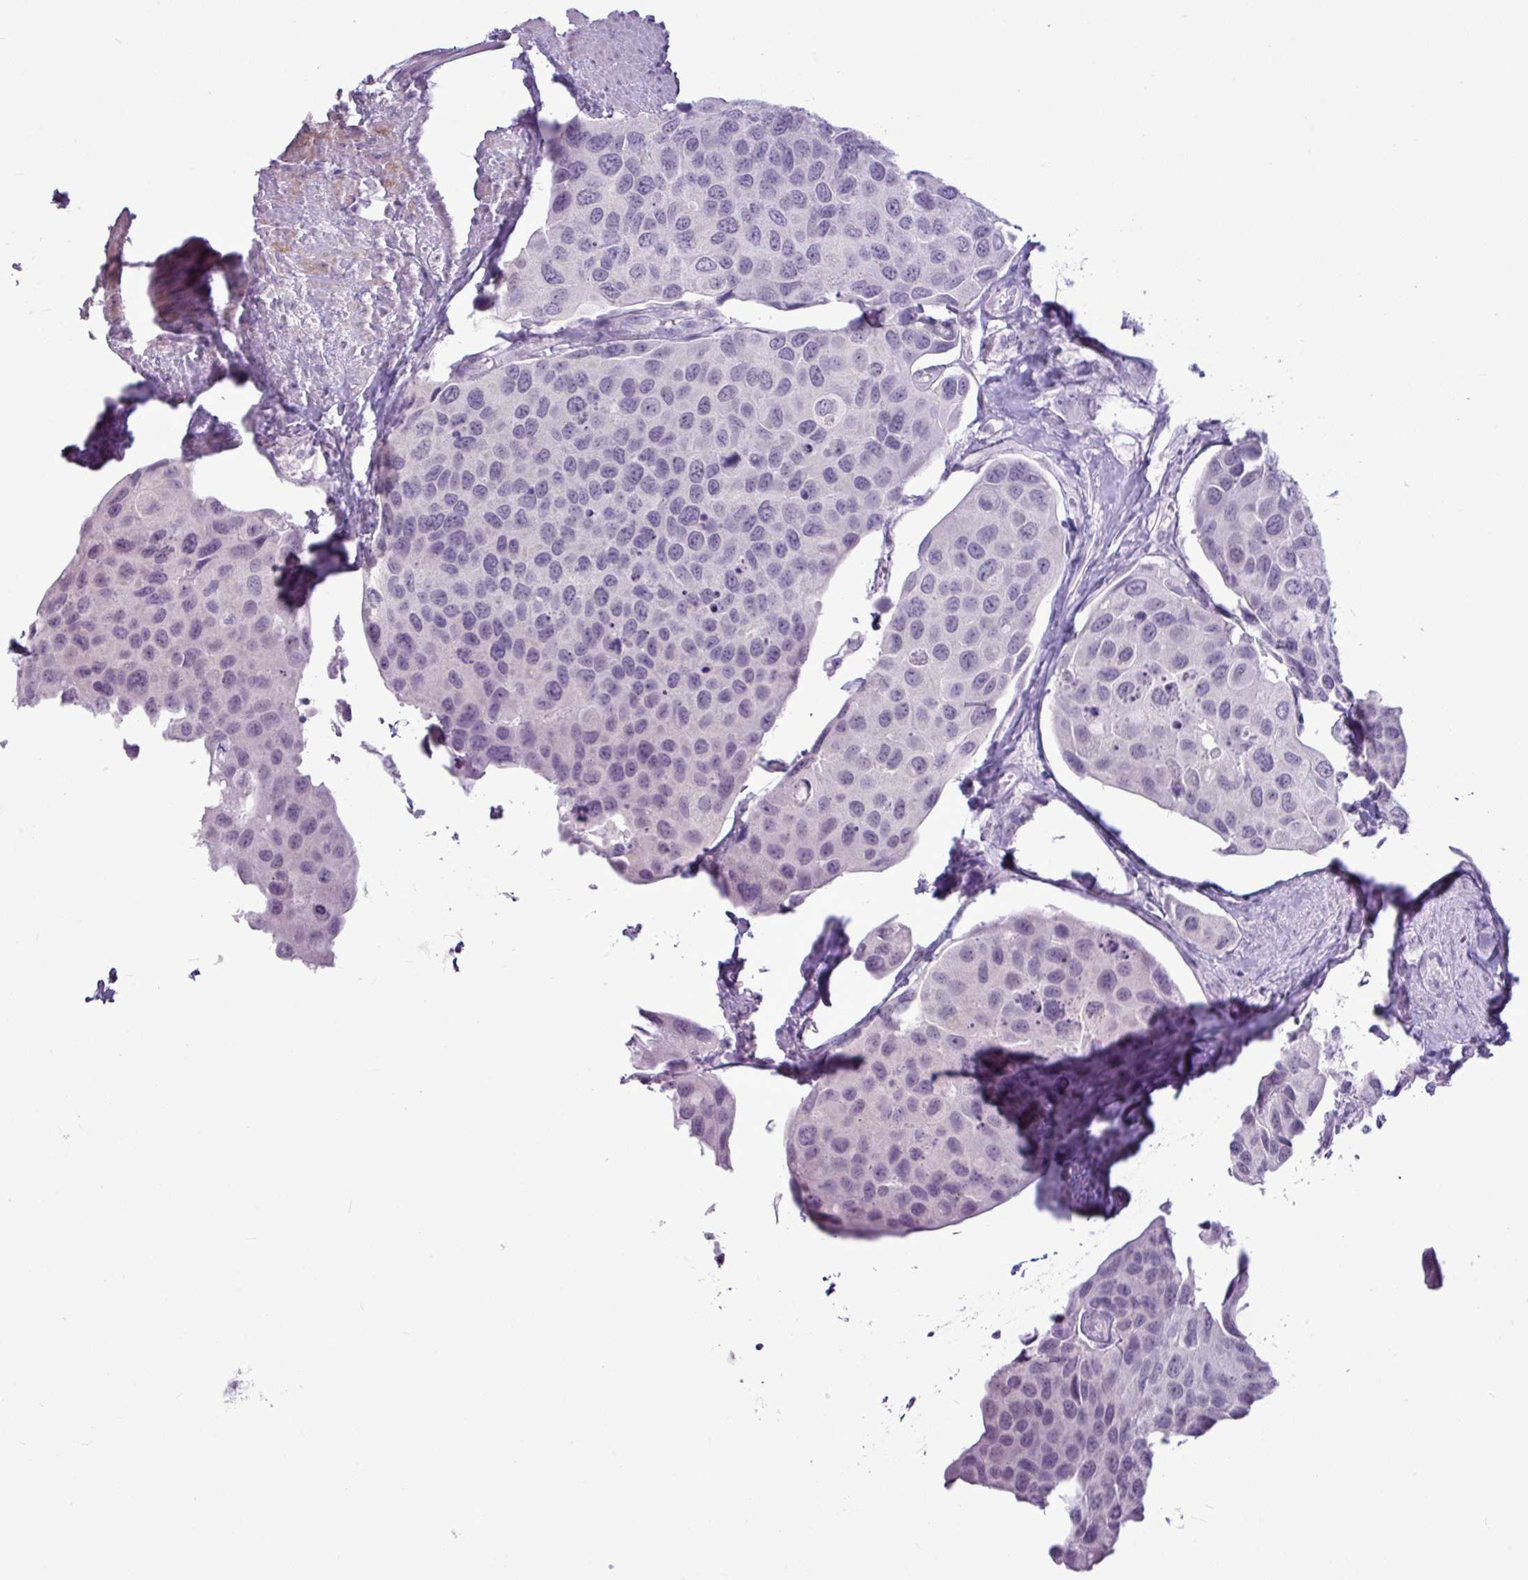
{"staining": {"intensity": "negative", "quantity": "none", "location": "none"}, "tissue": "urothelial cancer", "cell_type": "Tumor cells", "image_type": "cancer", "snomed": [{"axis": "morphology", "description": "Urothelial carcinoma, High grade"}, {"axis": "topography", "description": "Urinary bladder"}], "caption": "Tumor cells show no significant positivity in urothelial cancer. (DAB (3,3'-diaminobenzidine) immunohistochemistry (IHC) visualized using brightfield microscopy, high magnification).", "gene": "AMY2A", "patient": {"sex": "male", "age": 74}}